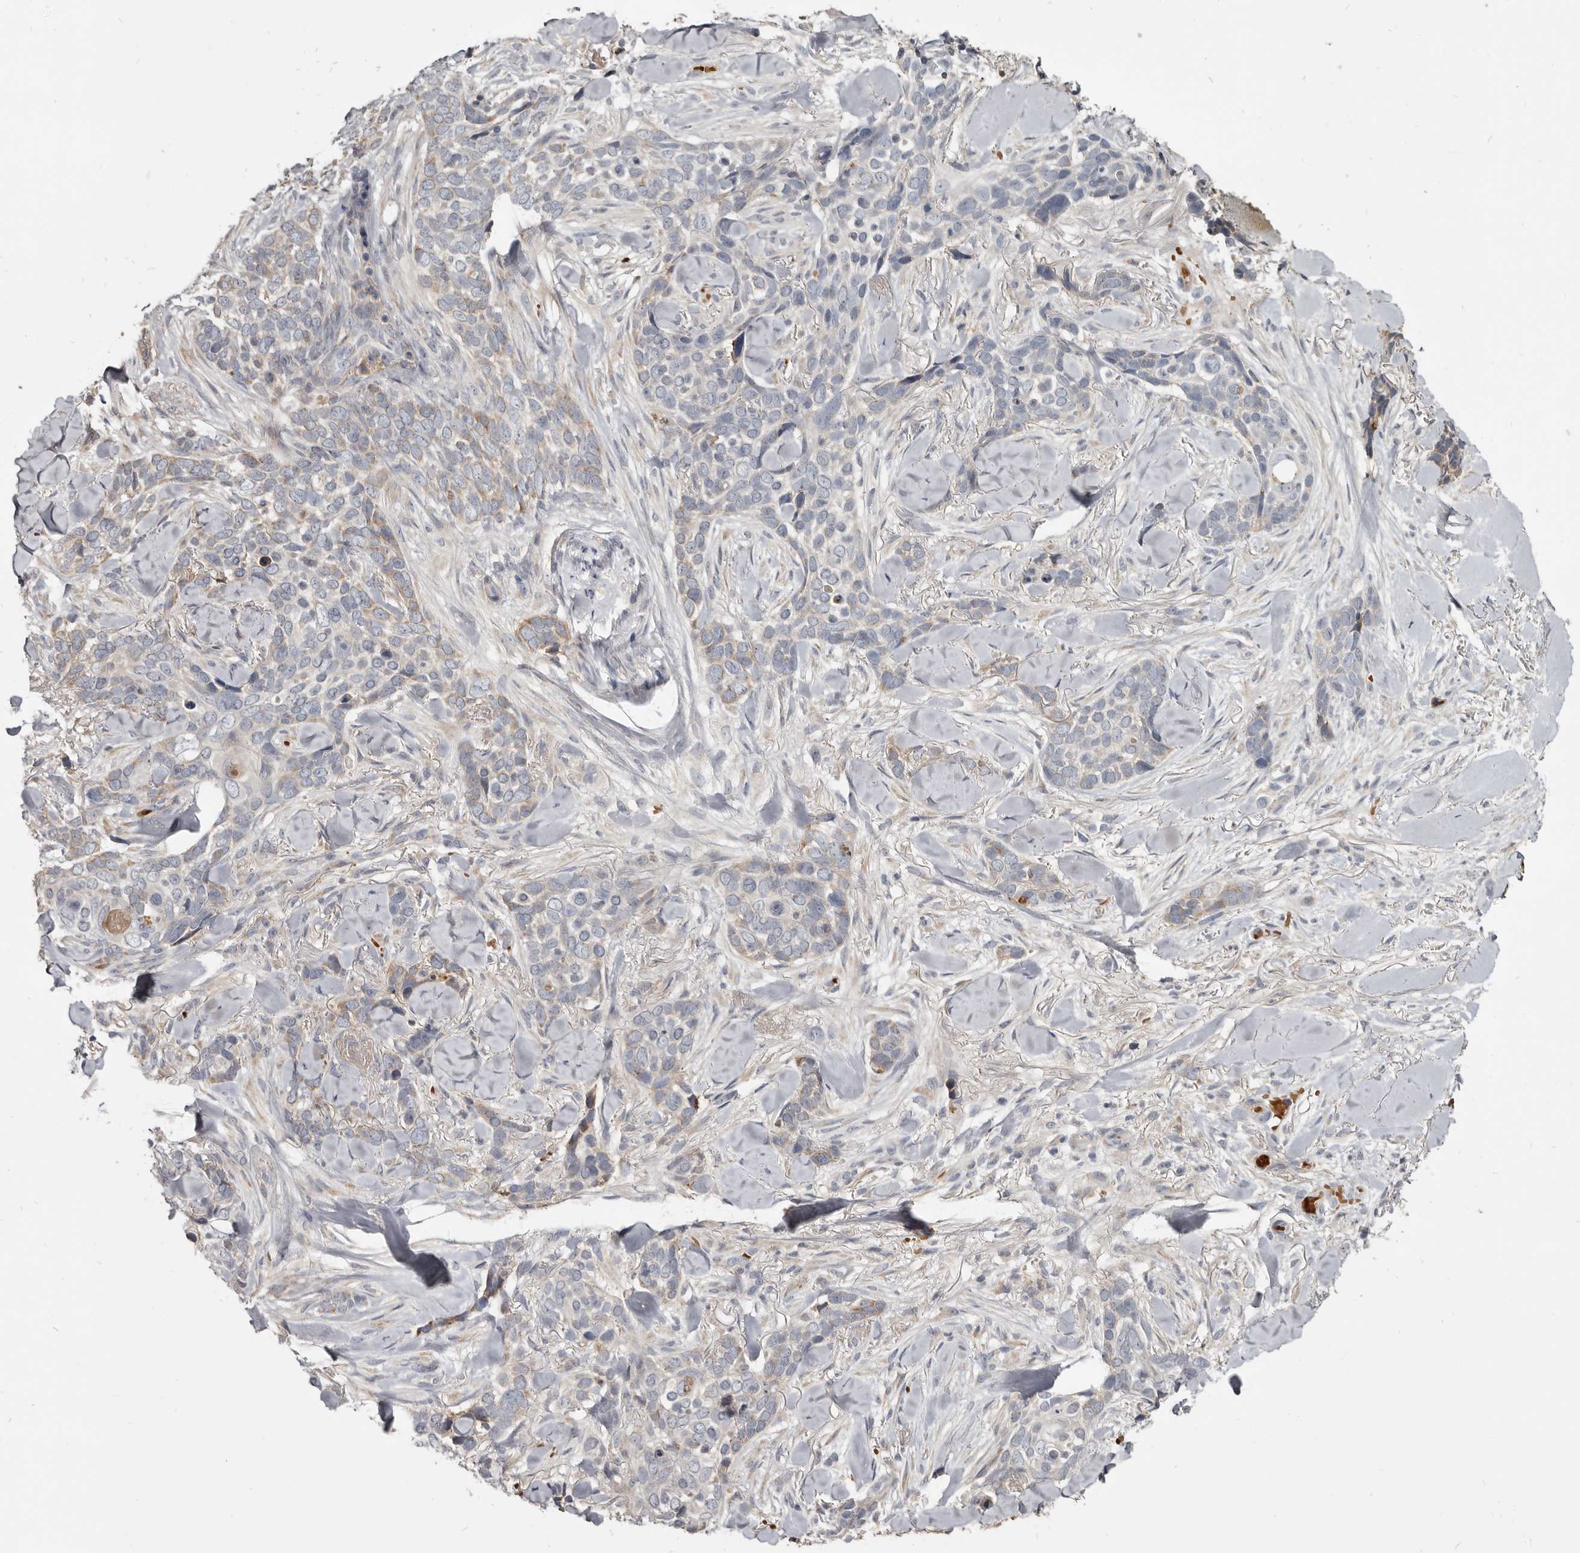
{"staining": {"intensity": "weak", "quantity": "<25%", "location": "cytoplasmic/membranous"}, "tissue": "skin cancer", "cell_type": "Tumor cells", "image_type": "cancer", "snomed": [{"axis": "morphology", "description": "Basal cell carcinoma"}, {"axis": "topography", "description": "Skin"}], "caption": "IHC micrograph of skin basal cell carcinoma stained for a protein (brown), which reveals no positivity in tumor cells.", "gene": "NENF", "patient": {"sex": "female", "age": 82}}